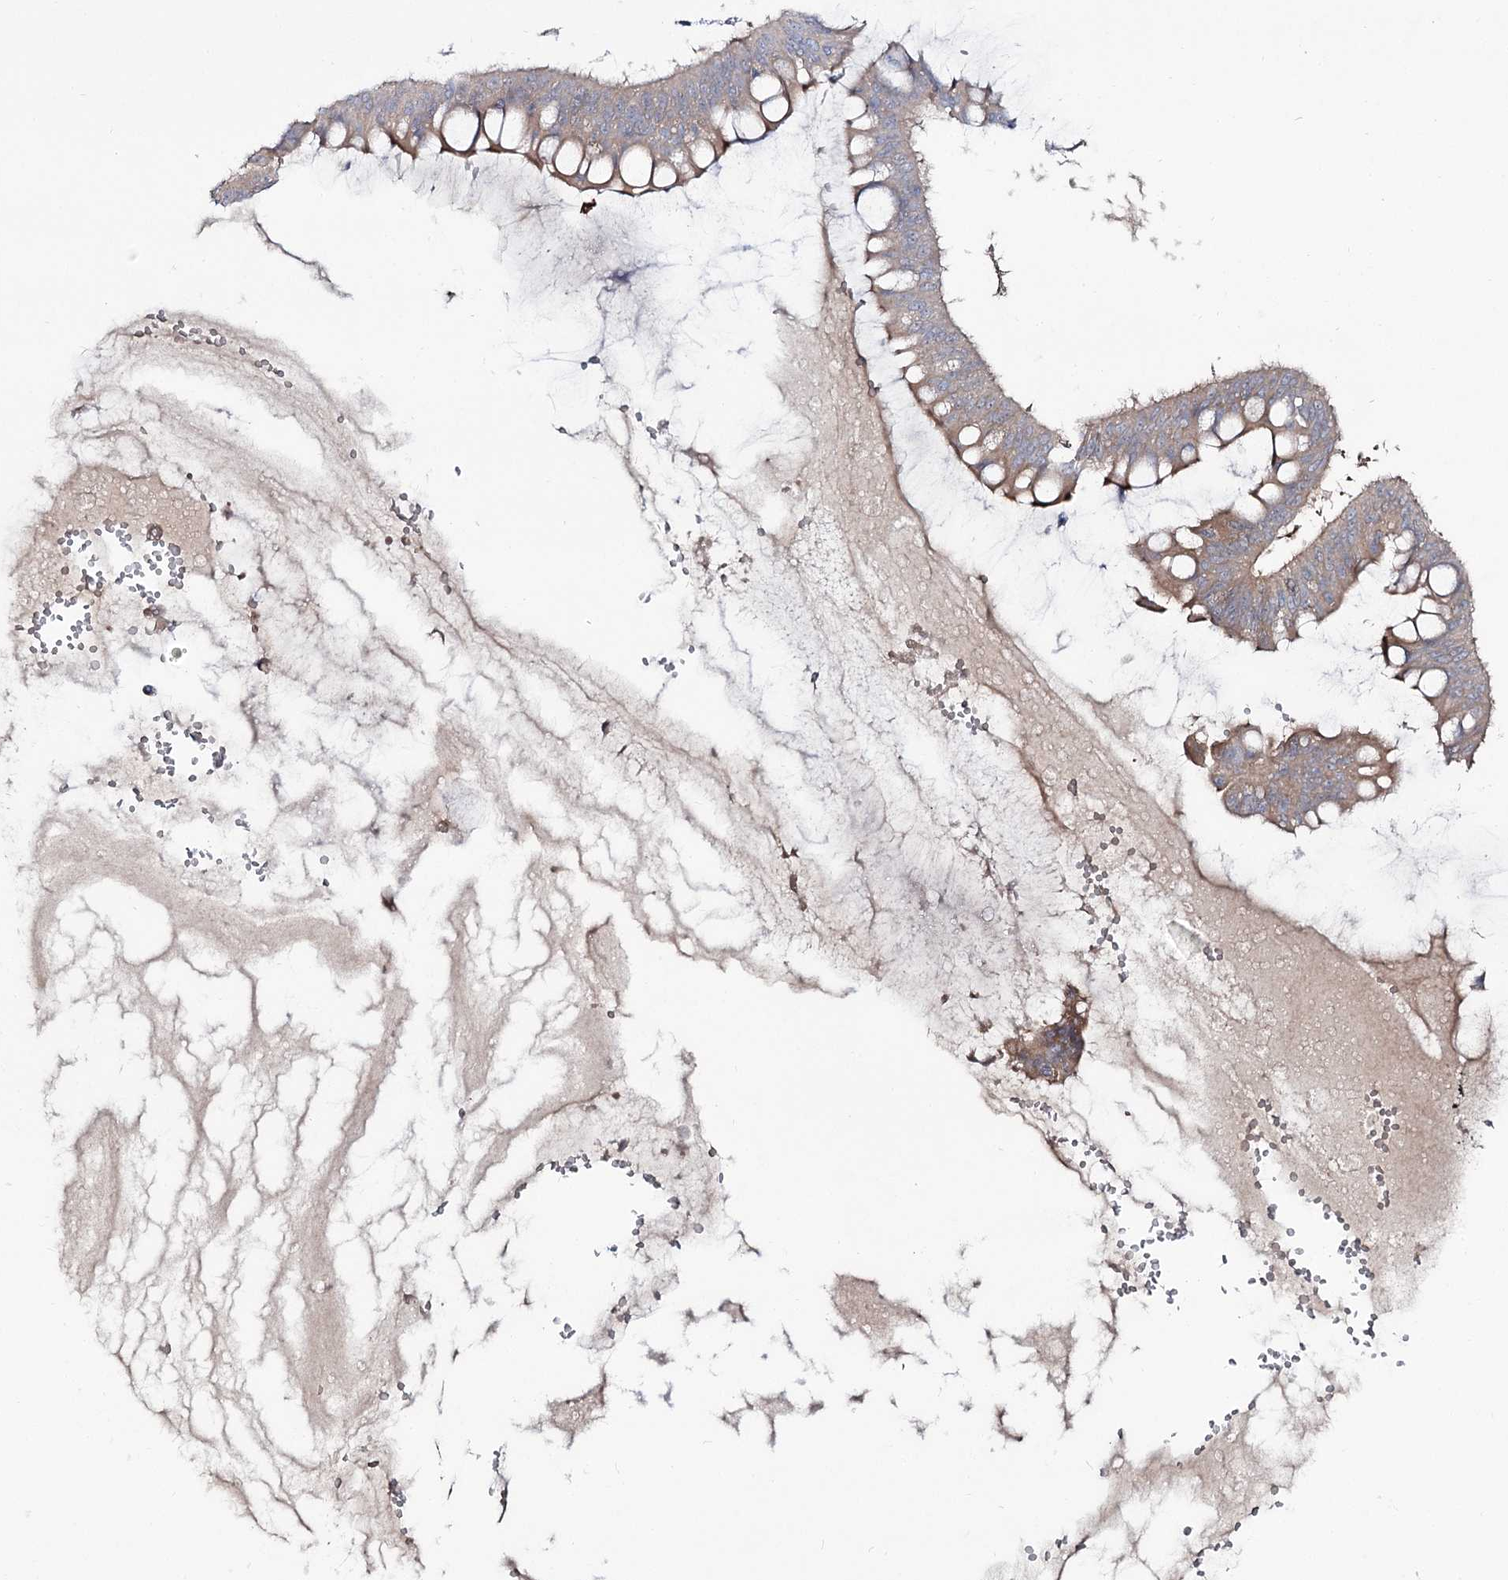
{"staining": {"intensity": "moderate", "quantity": ">75%", "location": "cytoplasmic/membranous"}, "tissue": "ovarian cancer", "cell_type": "Tumor cells", "image_type": "cancer", "snomed": [{"axis": "morphology", "description": "Cystadenocarcinoma, mucinous, NOS"}, {"axis": "topography", "description": "Ovary"}], "caption": "Immunohistochemistry of mucinous cystadenocarcinoma (ovarian) shows medium levels of moderate cytoplasmic/membranous positivity in approximately >75% of tumor cells. The staining is performed using DAB brown chromogen to label protein expression. The nuclei are counter-stained blue using hematoxylin.", "gene": "C11orf80", "patient": {"sex": "female", "age": 73}}